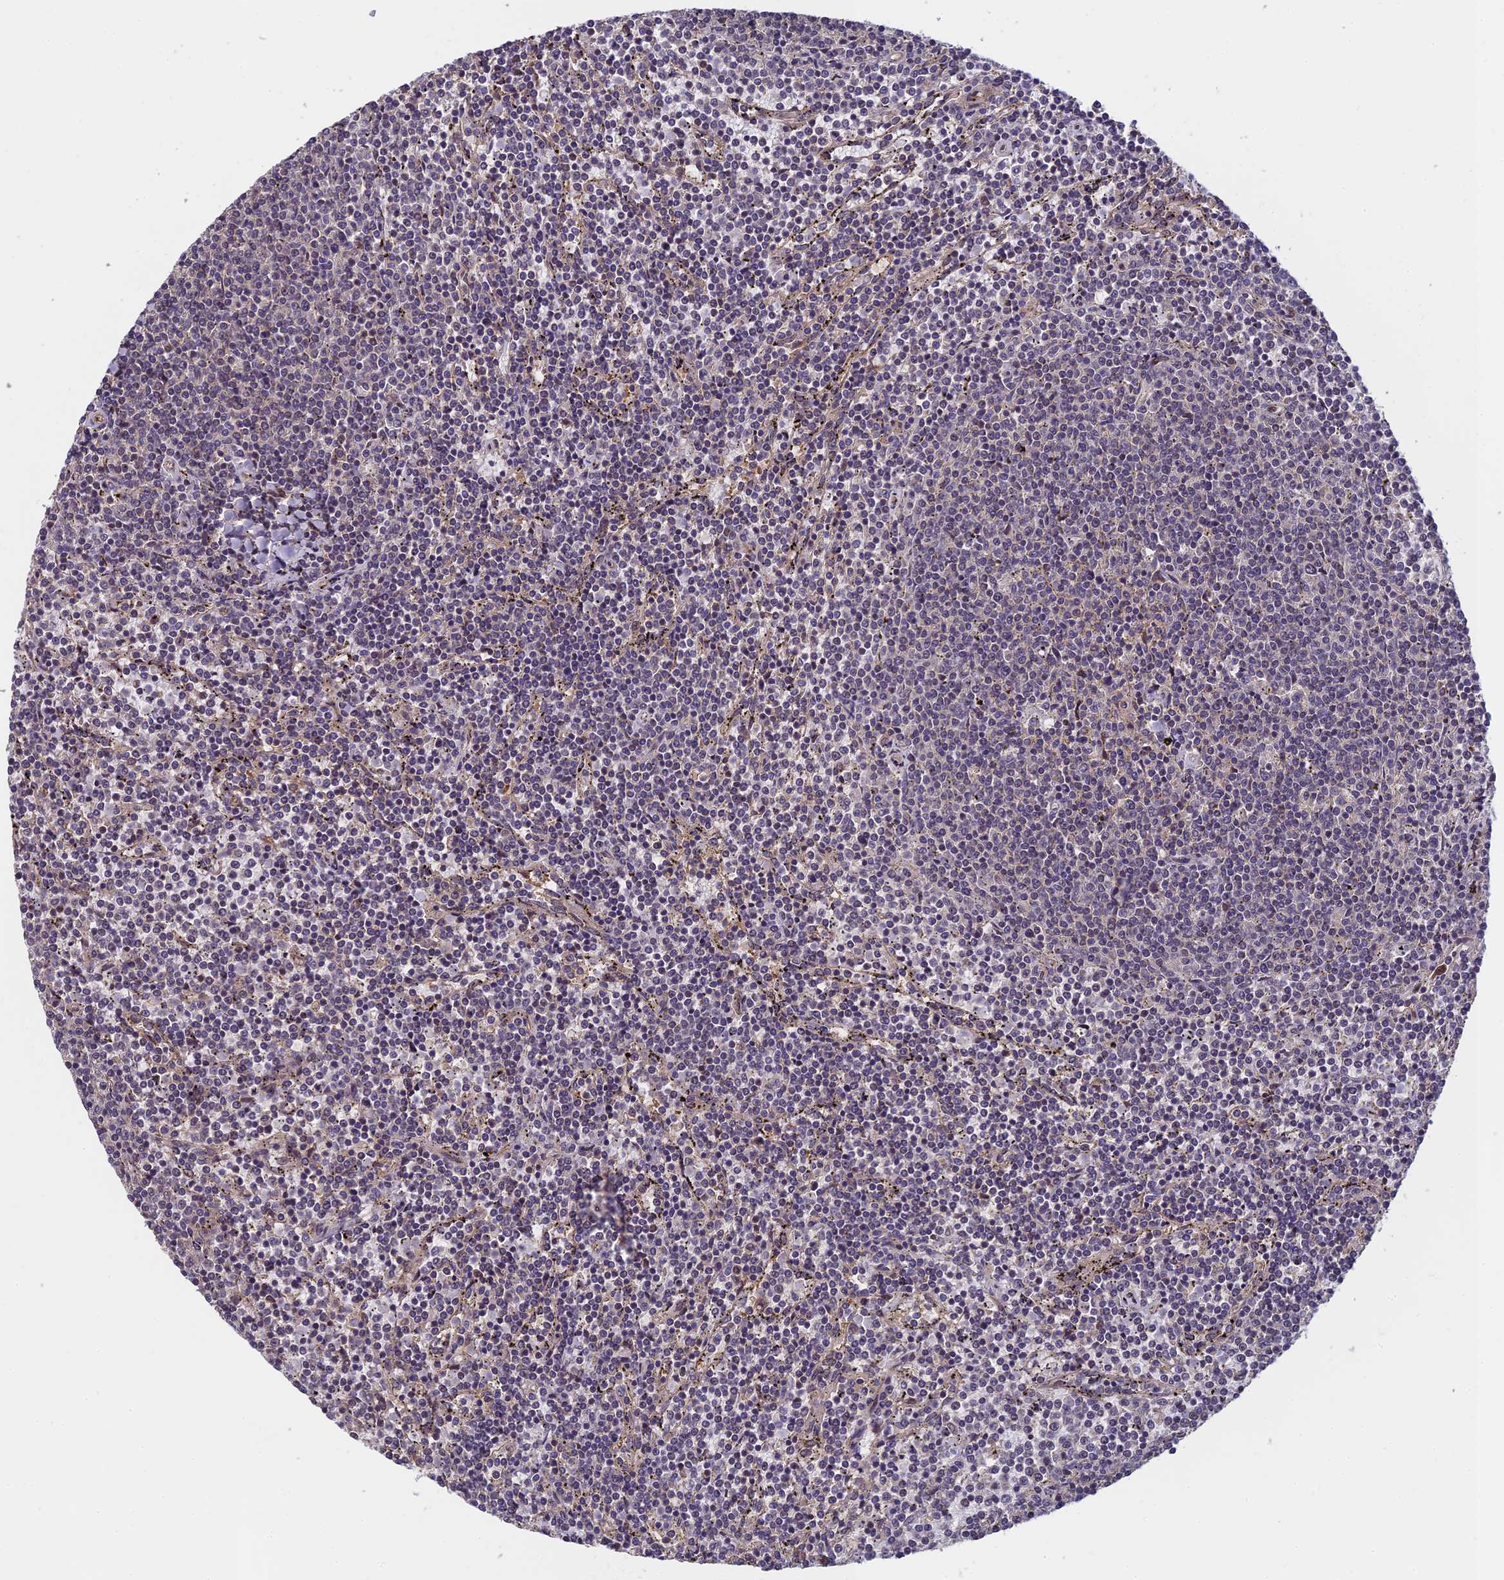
{"staining": {"intensity": "negative", "quantity": "none", "location": "none"}, "tissue": "lymphoma", "cell_type": "Tumor cells", "image_type": "cancer", "snomed": [{"axis": "morphology", "description": "Malignant lymphoma, non-Hodgkin's type, Low grade"}, {"axis": "topography", "description": "Spleen"}], "caption": "Immunohistochemistry histopathology image of lymphoma stained for a protein (brown), which demonstrates no staining in tumor cells.", "gene": "PIKFYVE", "patient": {"sex": "female", "age": 50}}